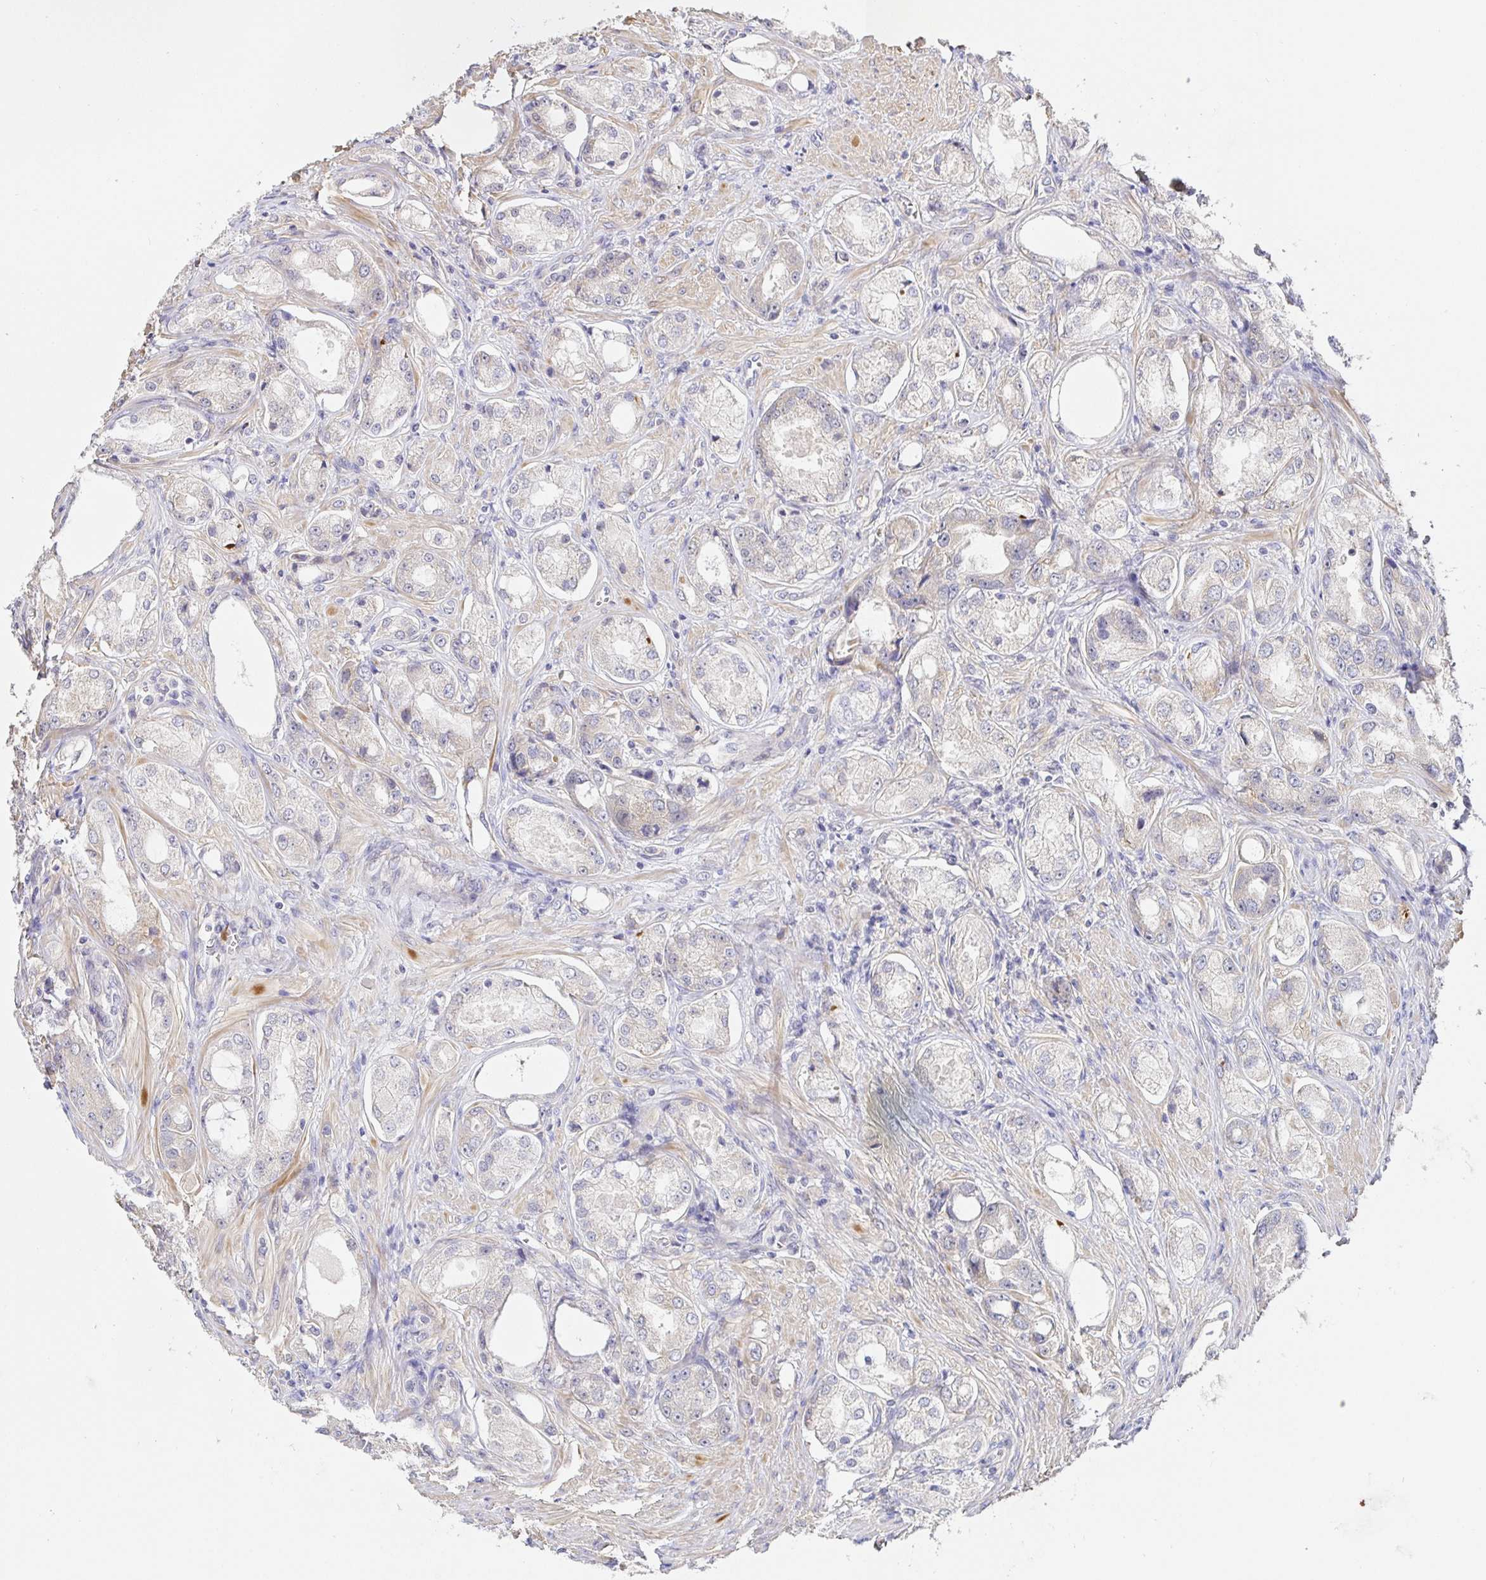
{"staining": {"intensity": "negative", "quantity": "none", "location": "none"}, "tissue": "prostate cancer", "cell_type": "Tumor cells", "image_type": "cancer", "snomed": [{"axis": "morphology", "description": "Adenocarcinoma, Low grade"}, {"axis": "topography", "description": "Prostate"}], "caption": "There is no significant expression in tumor cells of prostate cancer. (DAB (3,3'-diaminobenzidine) IHC, high magnification).", "gene": "ZDHHC11", "patient": {"sex": "male", "age": 68}}